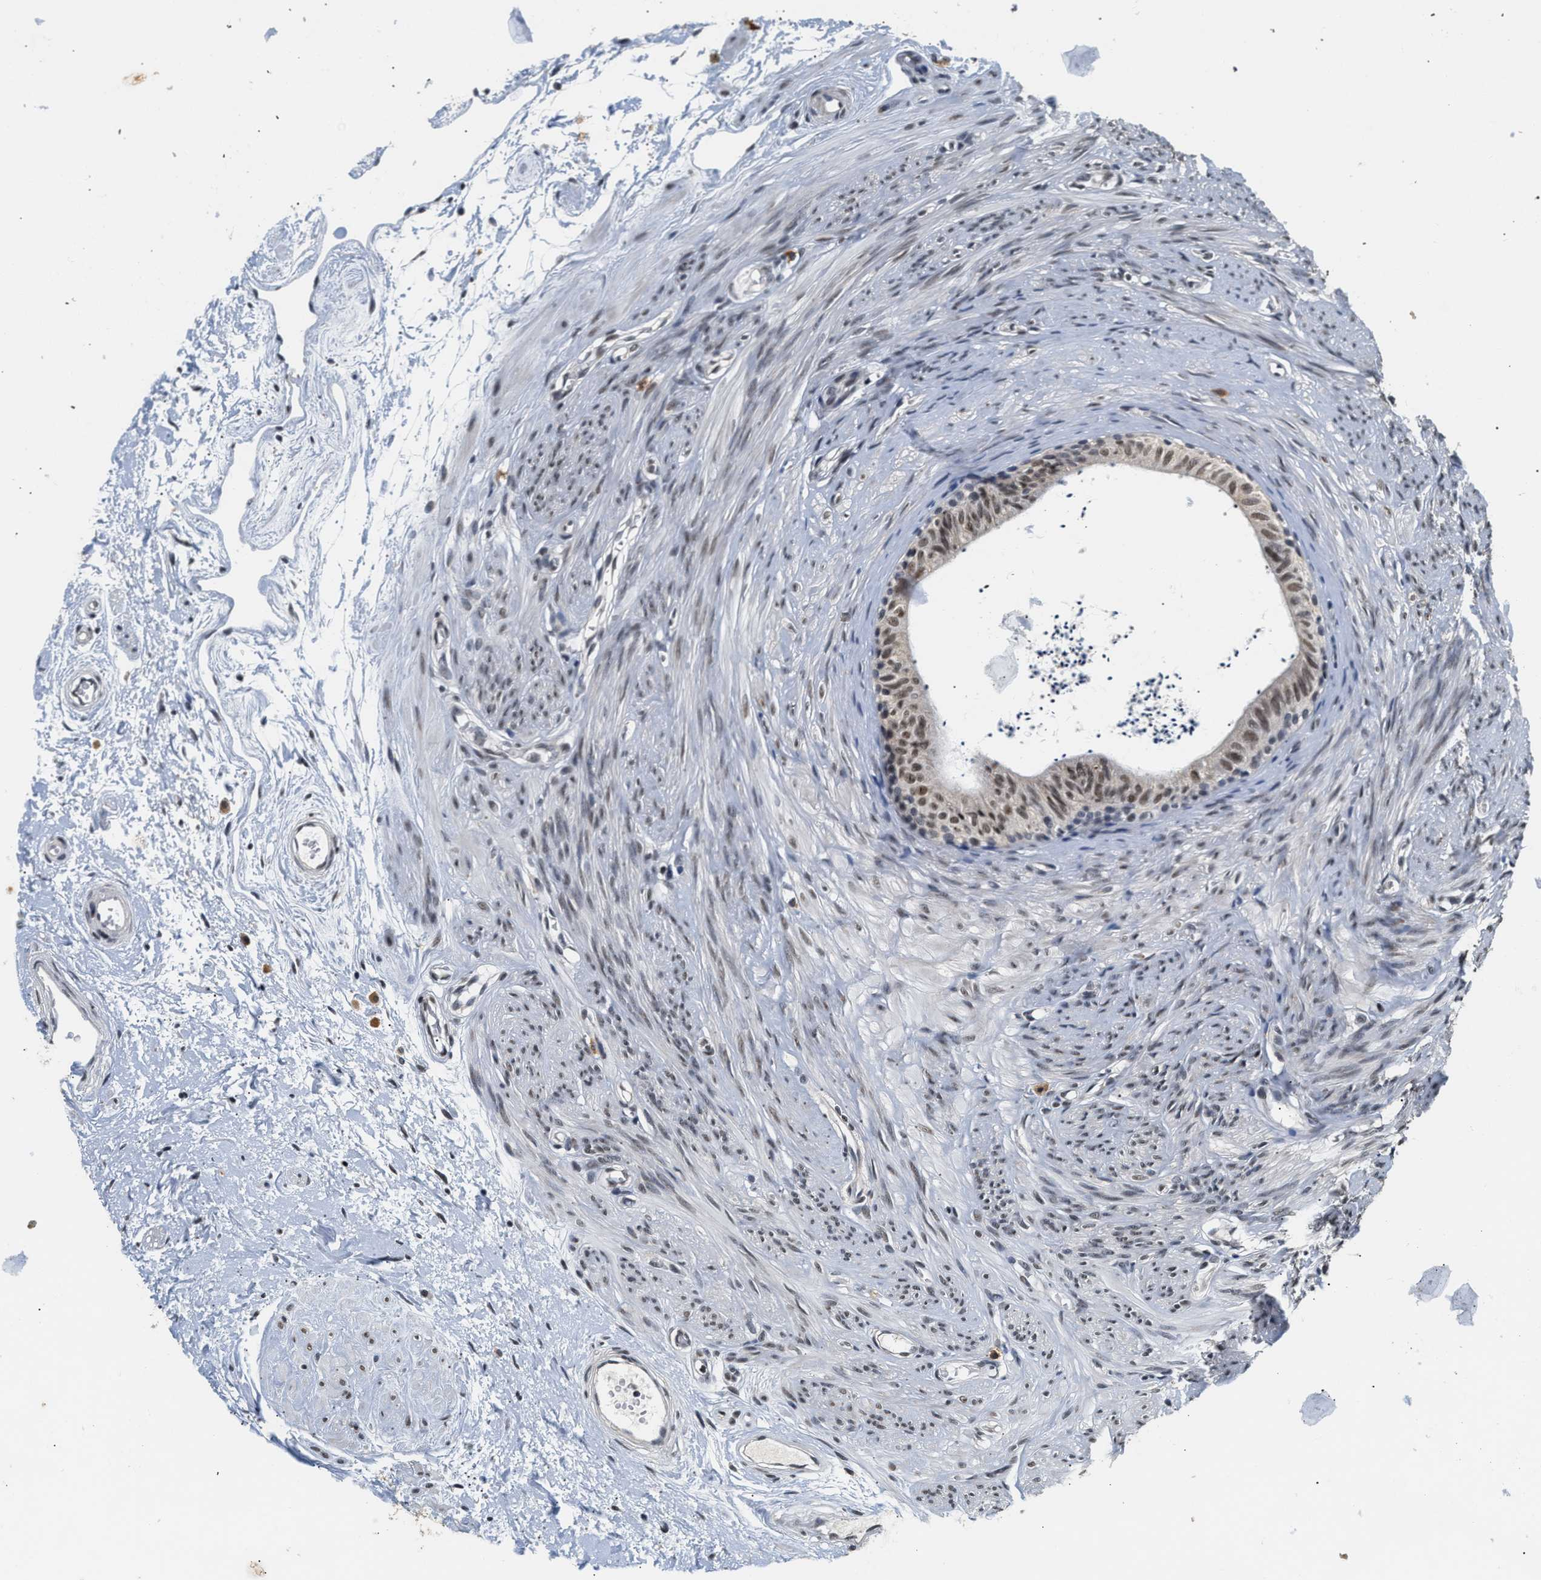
{"staining": {"intensity": "weak", "quantity": ">75%", "location": "nuclear"}, "tissue": "epididymis", "cell_type": "Glandular cells", "image_type": "normal", "snomed": [{"axis": "morphology", "description": "Normal tissue, NOS"}, {"axis": "topography", "description": "Epididymis"}], "caption": "Immunohistochemistry (DAB (3,3'-diaminobenzidine)) staining of normal epididymis shows weak nuclear protein staining in approximately >75% of glandular cells.", "gene": "THOC1", "patient": {"sex": "male", "age": 56}}